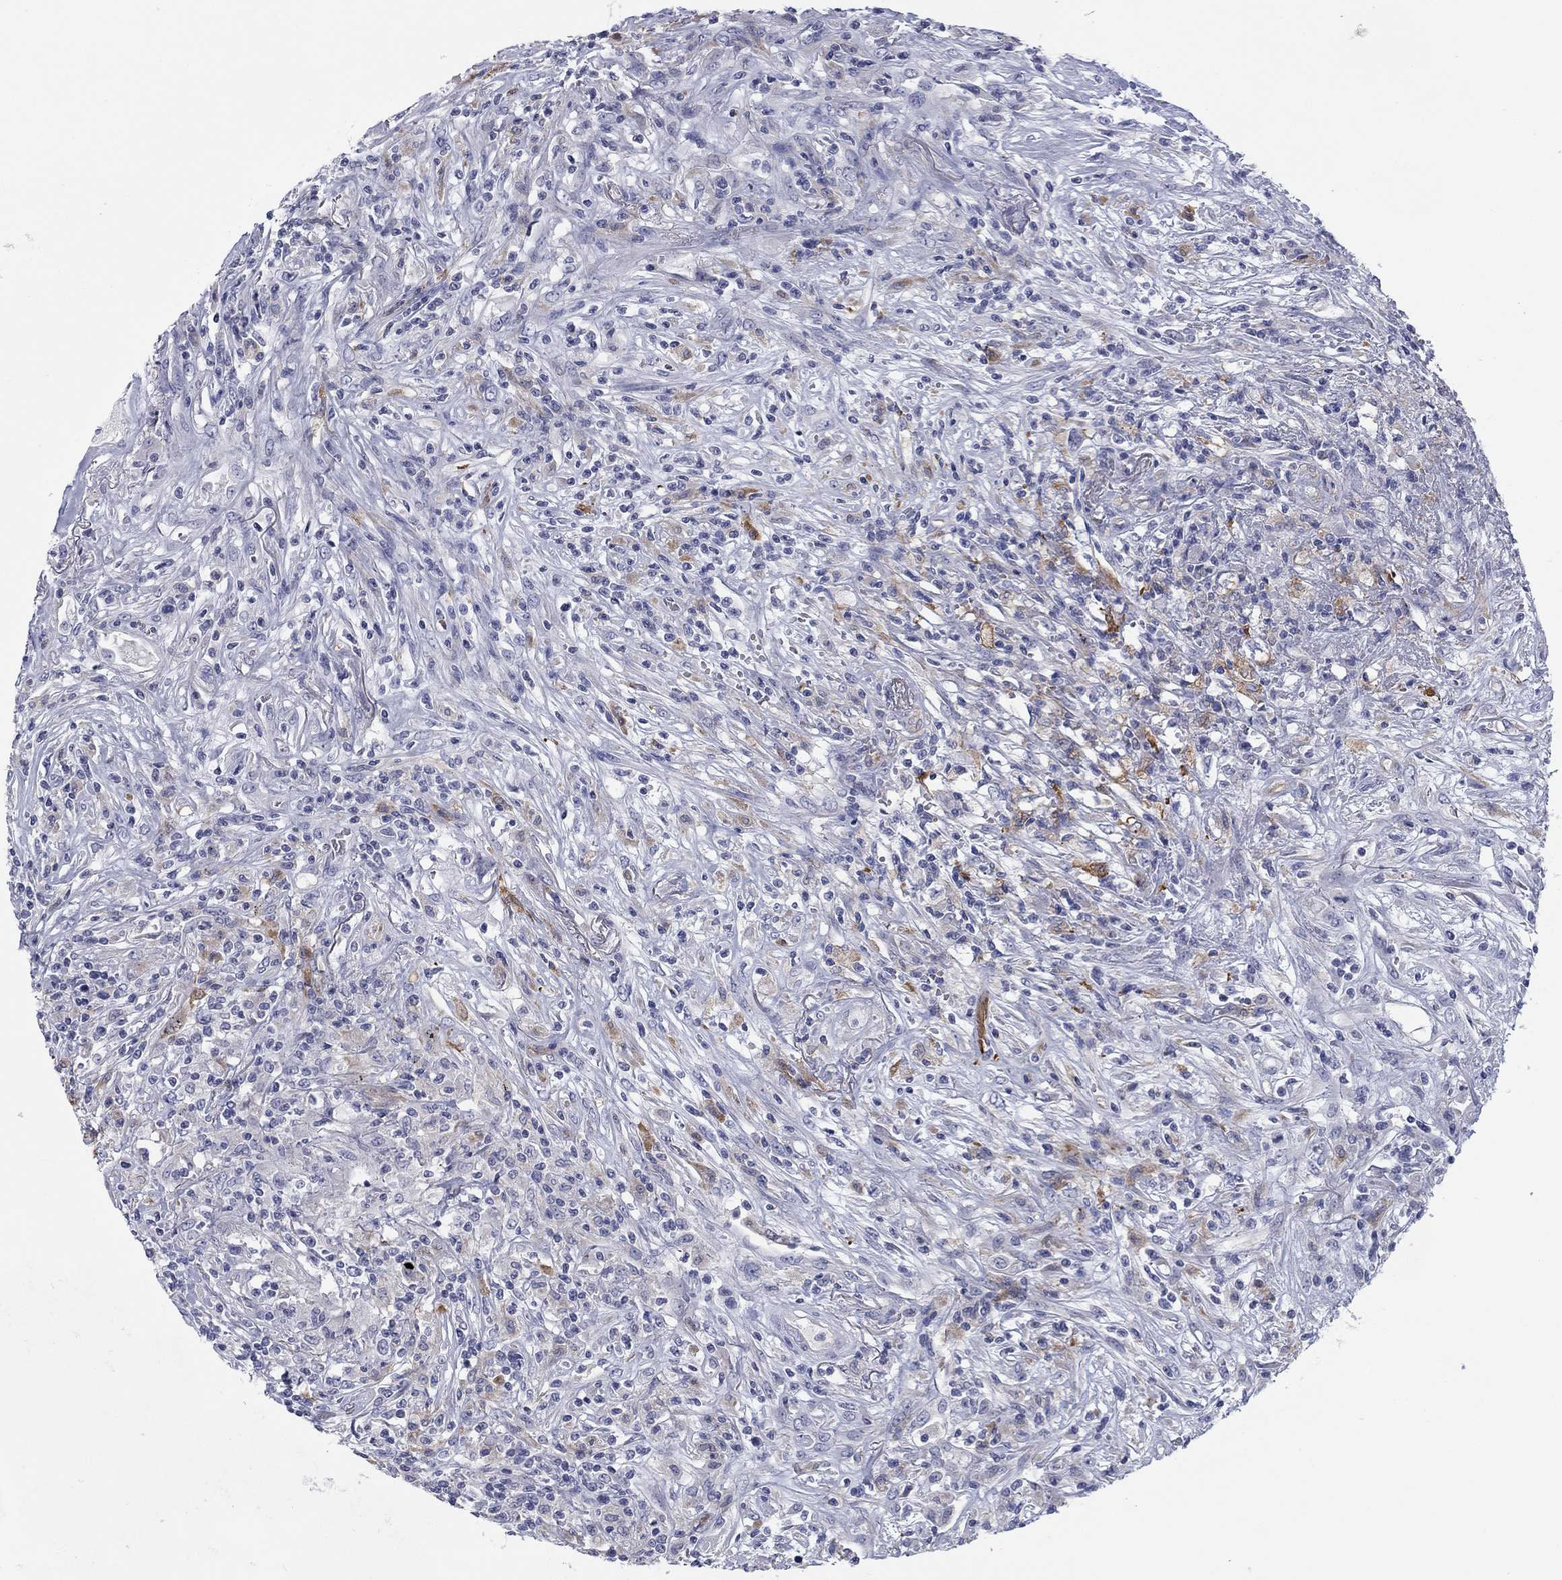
{"staining": {"intensity": "moderate", "quantity": "<25%", "location": "cytoplasmic/membranous"}, "tissue": "lymphoma", "cell_type": "Tumor cells", "image_type": "cancer", "snomed": [{"axis": "morphology", "description": "Malignant lymphoma, non-Hodgkin's type, High grade"}, {"axis": "topography", "description": "Lung"}], "caption": "A high-resolution image shows immunohistochemistry (IHC) staining of malignant lymphoma, non-Hodgkin's type (high-grade), which shows moderate cytoplasmic/membranous positivity in approximately <25% of tumor cells. (IHC, brightfield microscopy, high magnification).", "gene": "CALB1", "patient": {"sex": "male", "age": 79}}